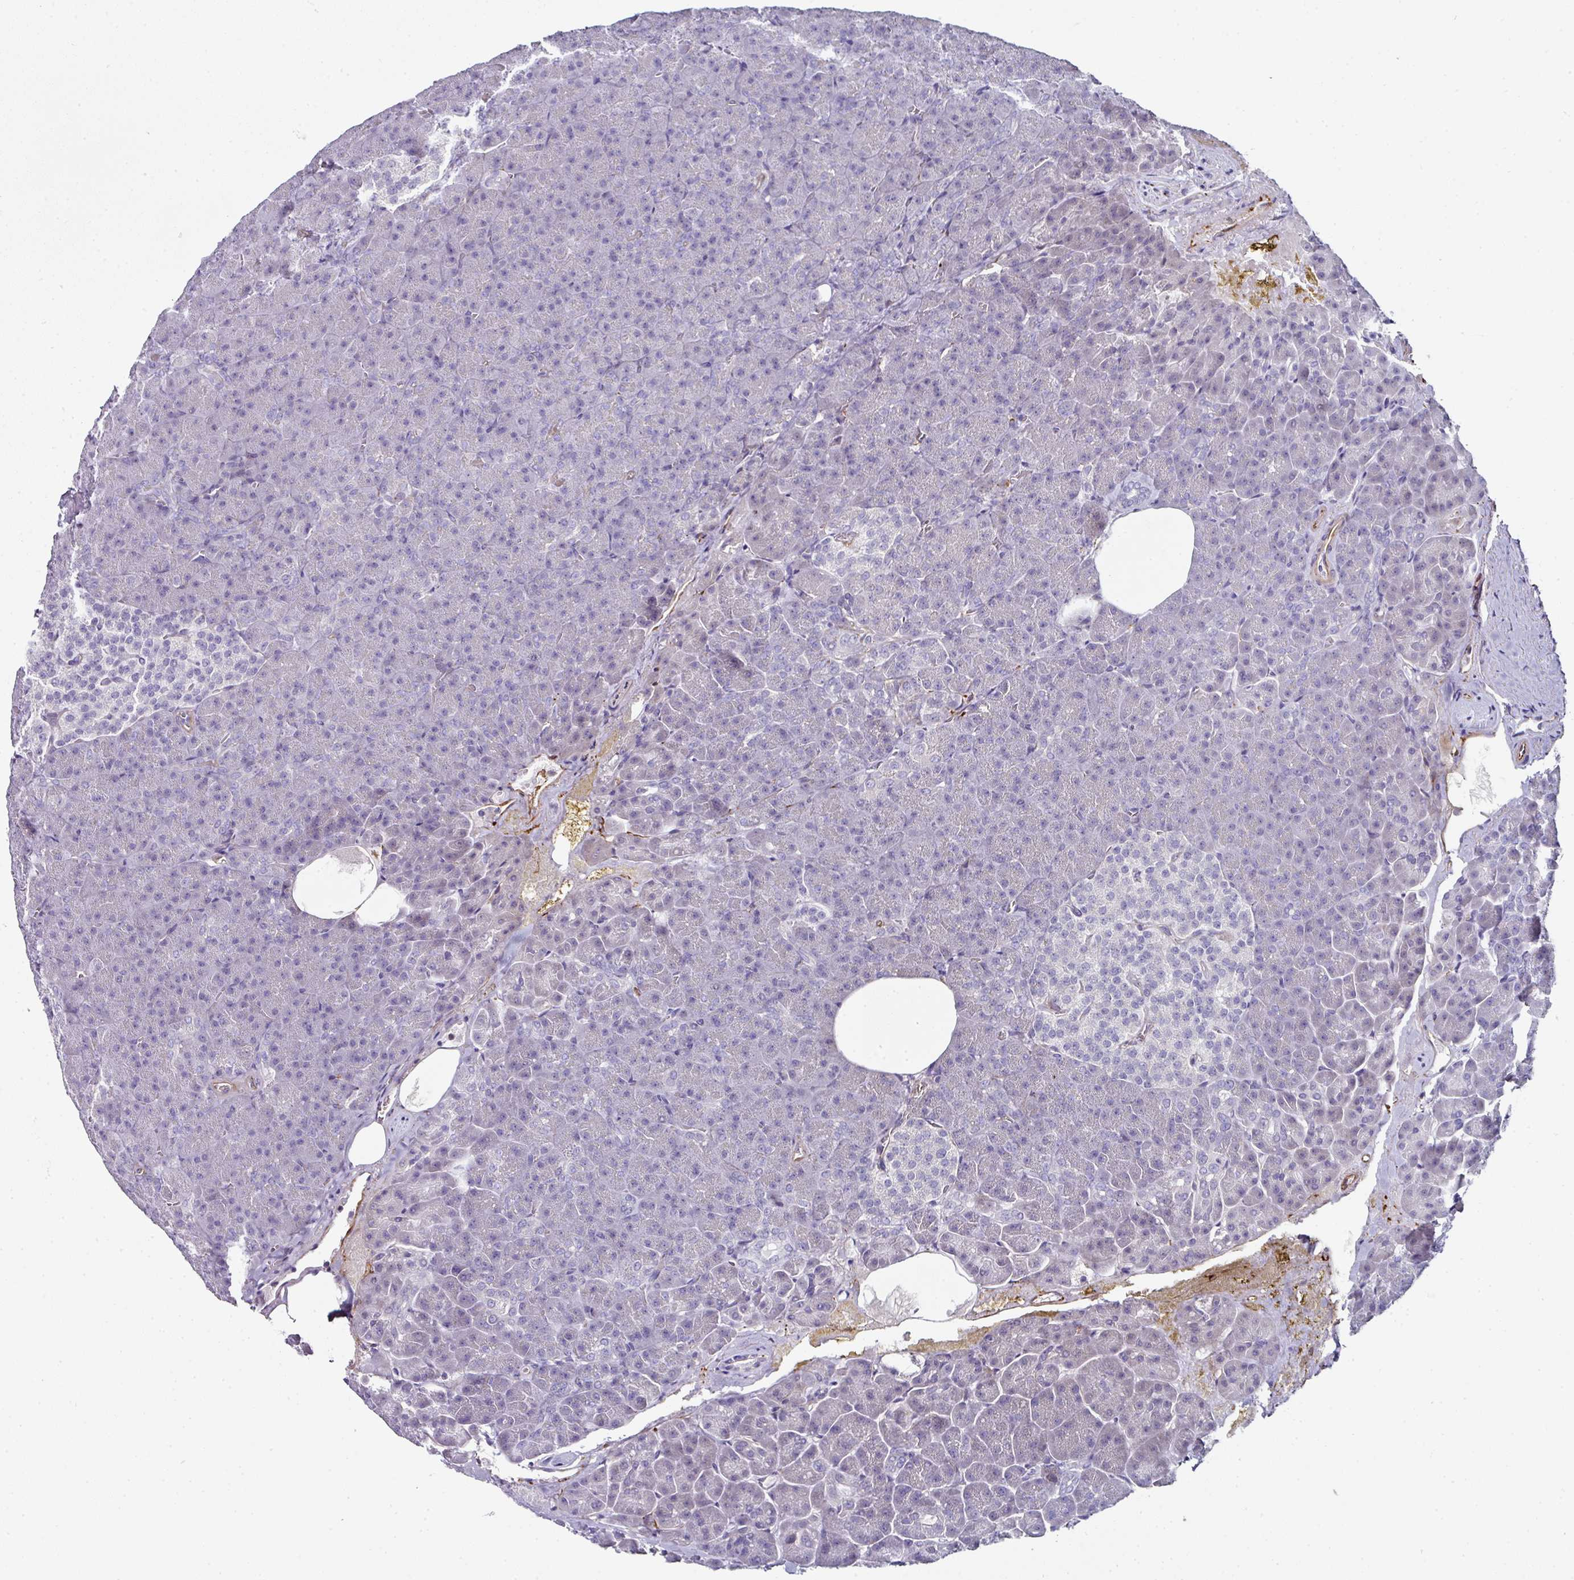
{"staining": {"intensity": "negative", "quantity": "none", "location": "none"}, "tissue": "pancreas", "cell_type": "Exocrine glandular cells", "image_type": "normal", "snomed": [{"axis": "morphology", "description": "Normal tissue, NOS"}, {"axis": "topography", "description": "Pancreas"}], "caption": "Image shows no significant protein expression in exocrine glandular cells of normal pancreas.", "gene": "TMPRSS9", "patient": {"sex": "female", "age": 74}}